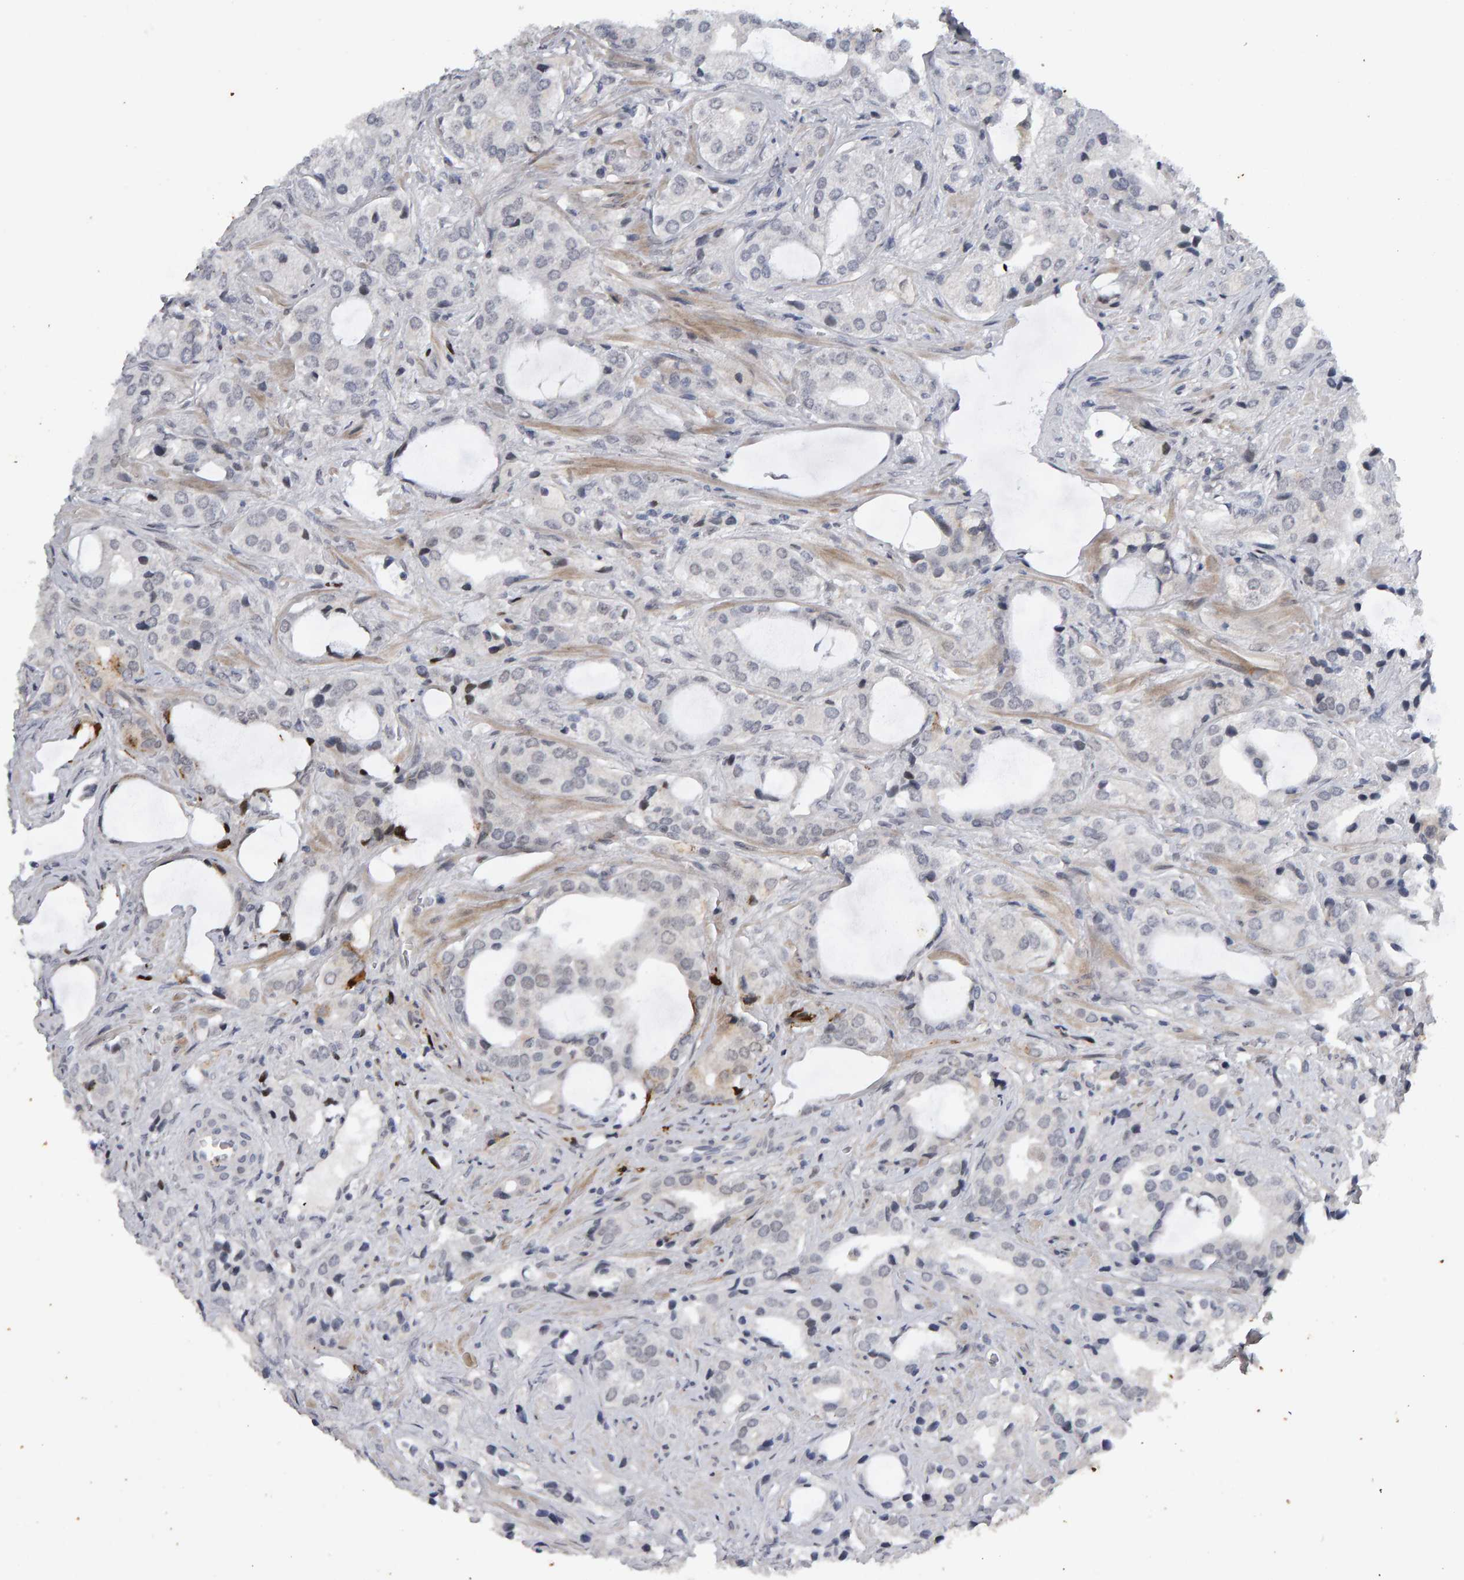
{"staining": {"intensity": "negative", "quantity": "none", "location": "none"}, "tissue": "prostate cancer", "cell_type": "Tumor cells", "image_type": "cancer", "snomed": [{"axis": "morphology", "description": "Adenocarcinoma, High grade"}, {"axis": "topography", "description": "Prostate"}], "caption": "Immunohistochemistry photomicrograph of high-grade adenocarcinoma (prostate) stained for a protein (brown), which exhibits no positivity in tumor cells.", "gene": "IPO8", "patient": {"sex": "male", "age": 66}}